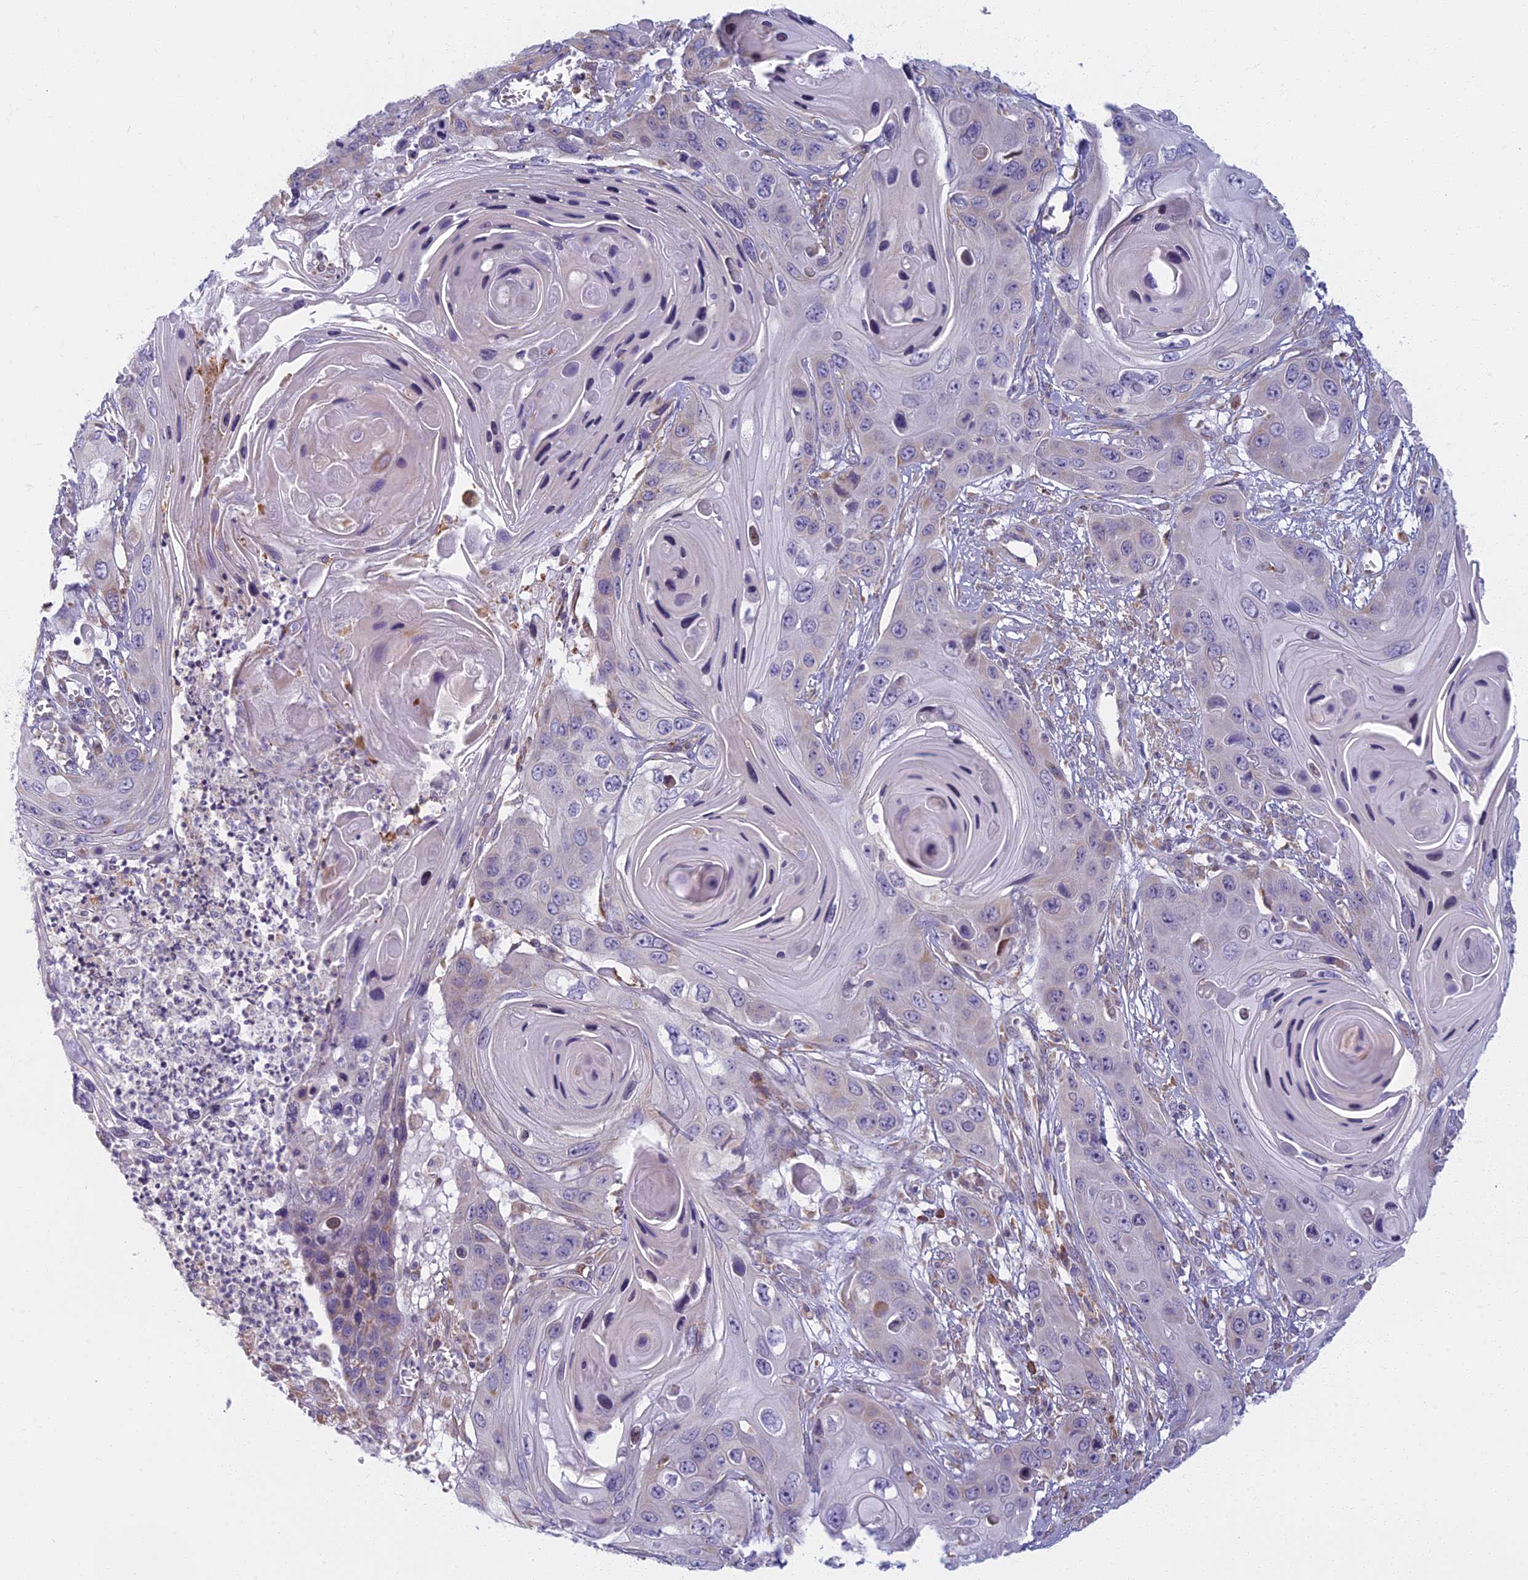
{"staining": {"intensity": "negative", "quantity": "none", "location": "none"}, "tissue": "skin cancer", "cell_type": "Tumor cells", "image_type": "cancer", "snomed": [{"axis": "morphology", "description": "Squamous cell carcinoma, NOS"}, {"axis": "topography", "description": "Skin"}], "caption": "The immunohistochemistry micrograph has no significant expression in tumor cells of squamous cell carcinoma (skin) tissue.", "gene": "DDX51", "patient": {"sex": "male", "age": 55}}